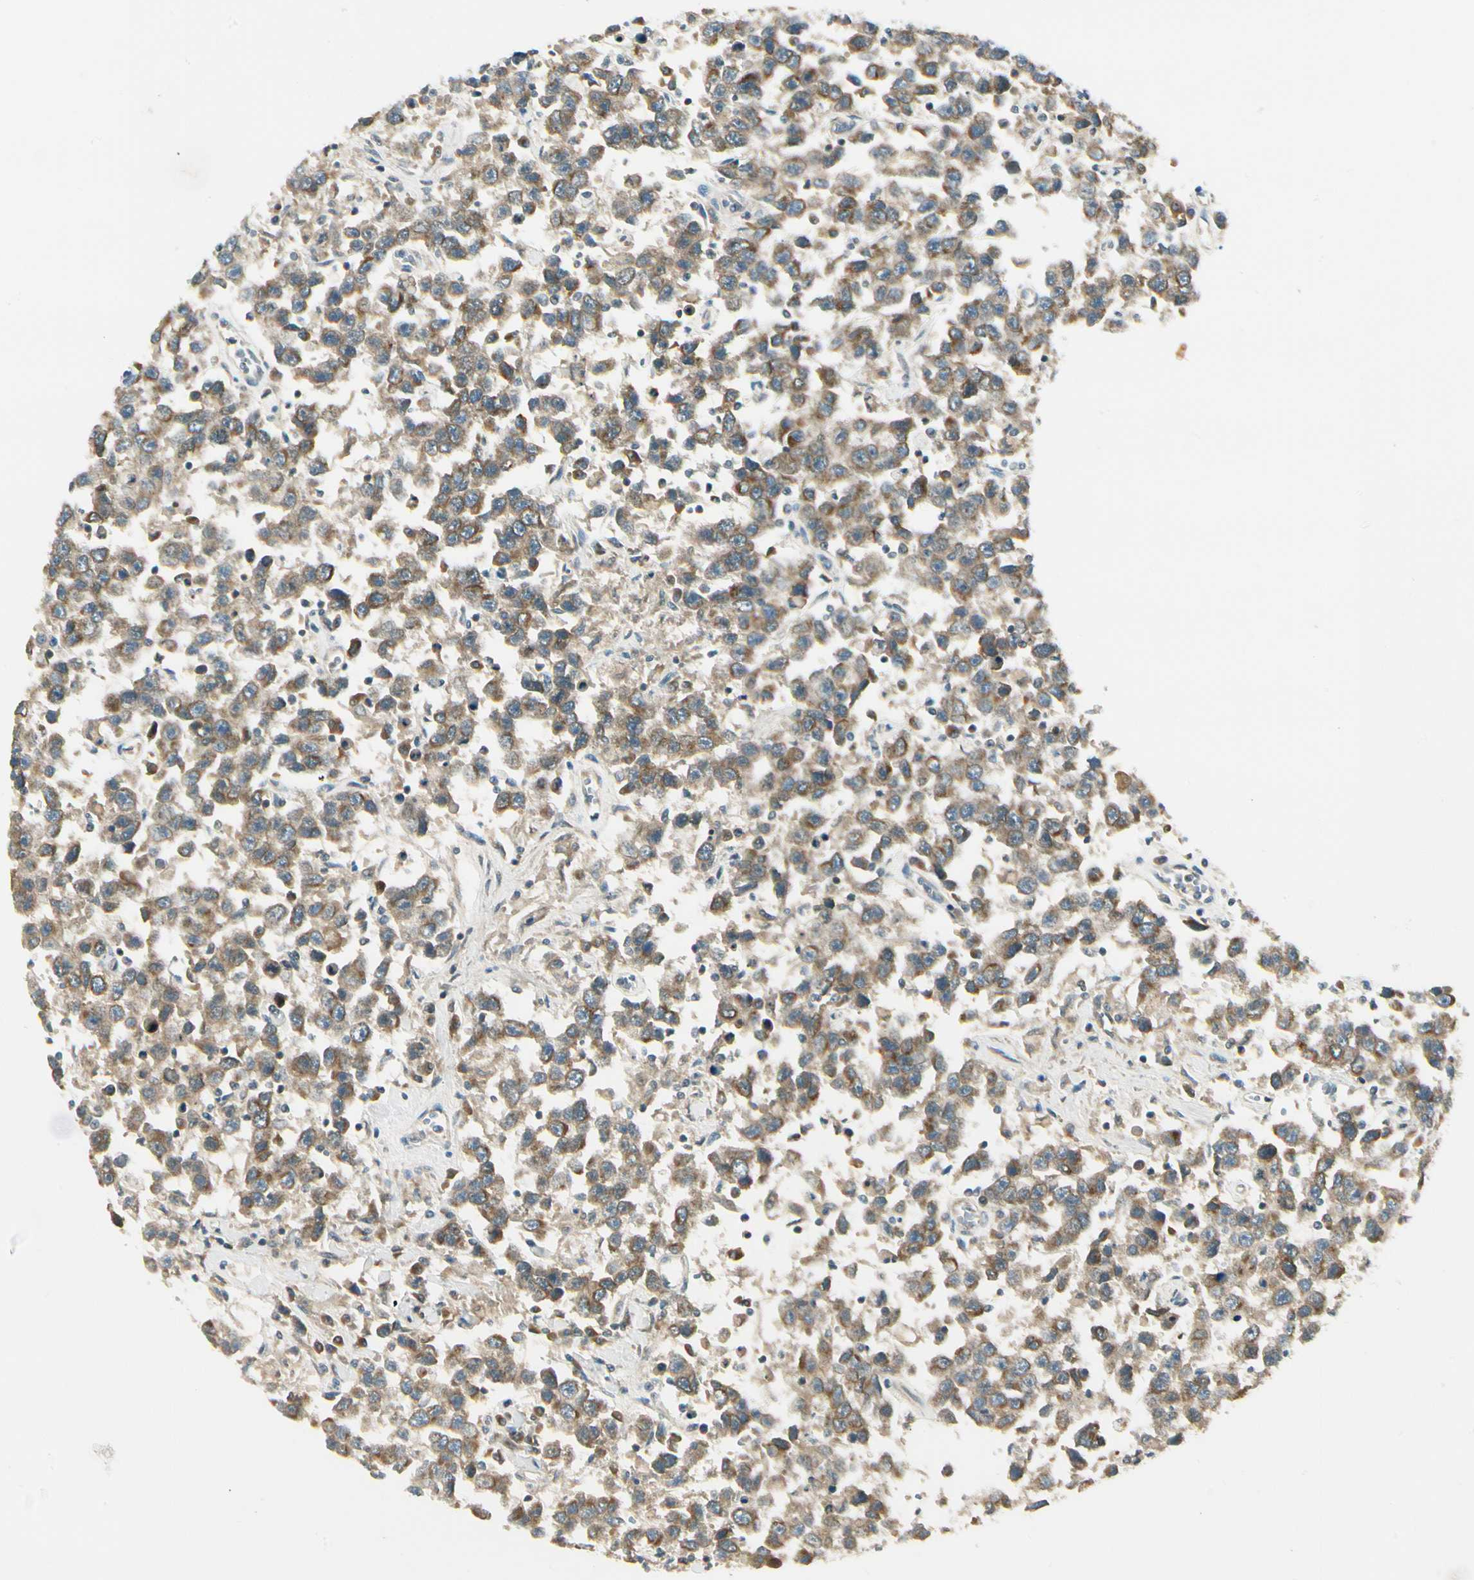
{"staining": {"intensity": "moderate", "quantity": ">75%", "location": "cytoplasmic/membranous"}, "tissue": "testis cancer", "cell_type": "Tumor cells", "image_type": "cancer", "snomed": [{"axis": "morphology", "description": "Seminoma, NOS"}, {"axis": "topography", "description": "Testis"}], "caption": "A brown stain shows moderate cytoplasmic/membranous expression of a protein in human seminoma (testis) tumor cells.", "gene": "BNIP1", "patient": {"sex": "male", "age": 41}}